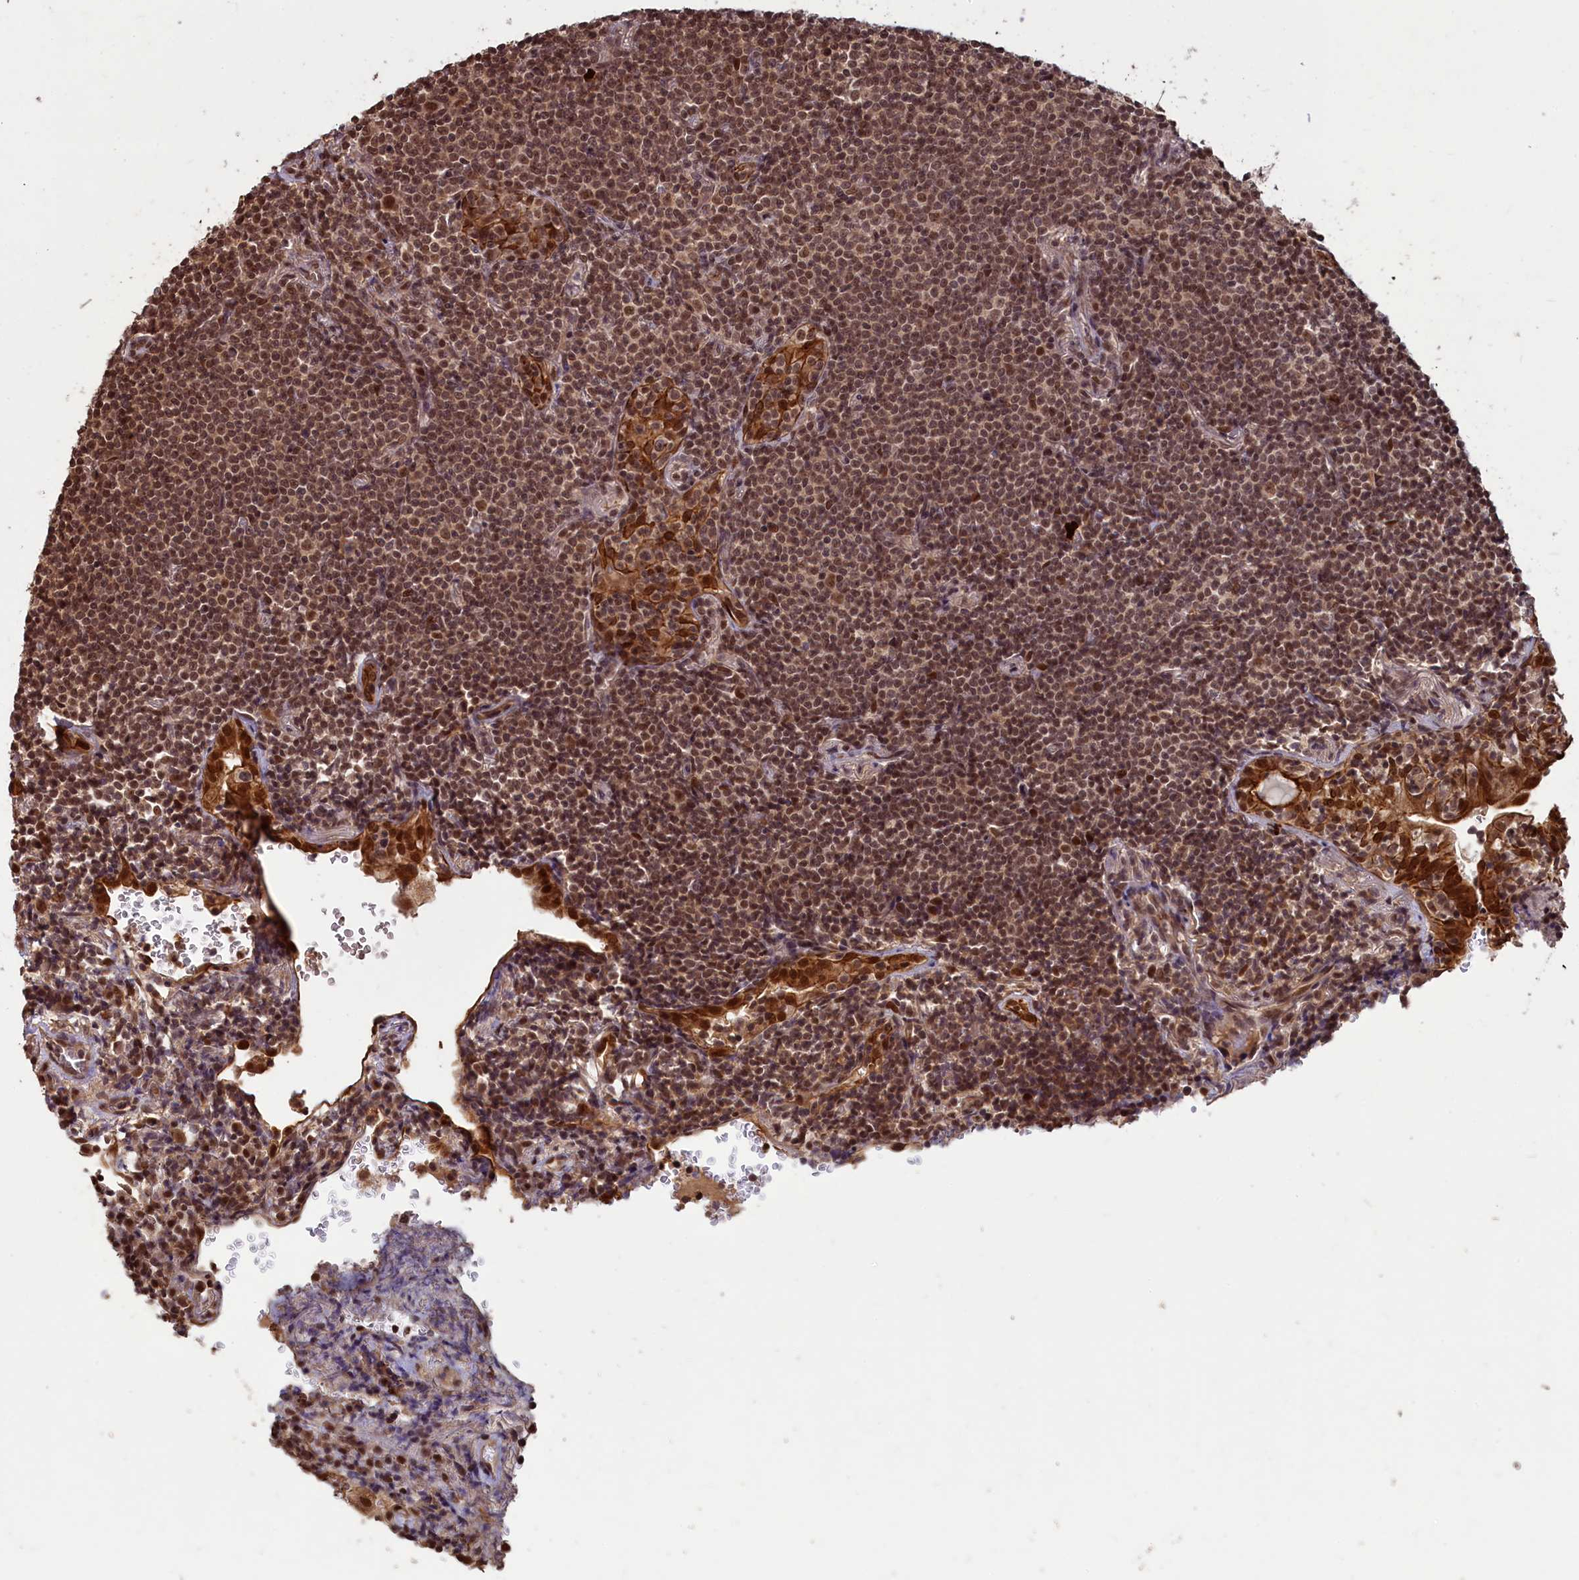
{"staining": {"intensity": "moderate", "quantity": ">75%", "location": "nuclear"}, "tissue": "lymphoma", "cell_type": "Tumor cells", "image_type": "cancer", "snomed": [{"axis": "morphology", "description": "Malignant lymphoma, non-Hodgkin's type, Low grade"}, {"axis": "topography", "description": "Lung"}], "caption": "About >75% of tumor cells in human lymphoma exhibit moderate nuclear protein staining as visualized by brown immunohistochemical staining.", "gene": "NAE1", "patient": {"sex": "female", "age": 71}}